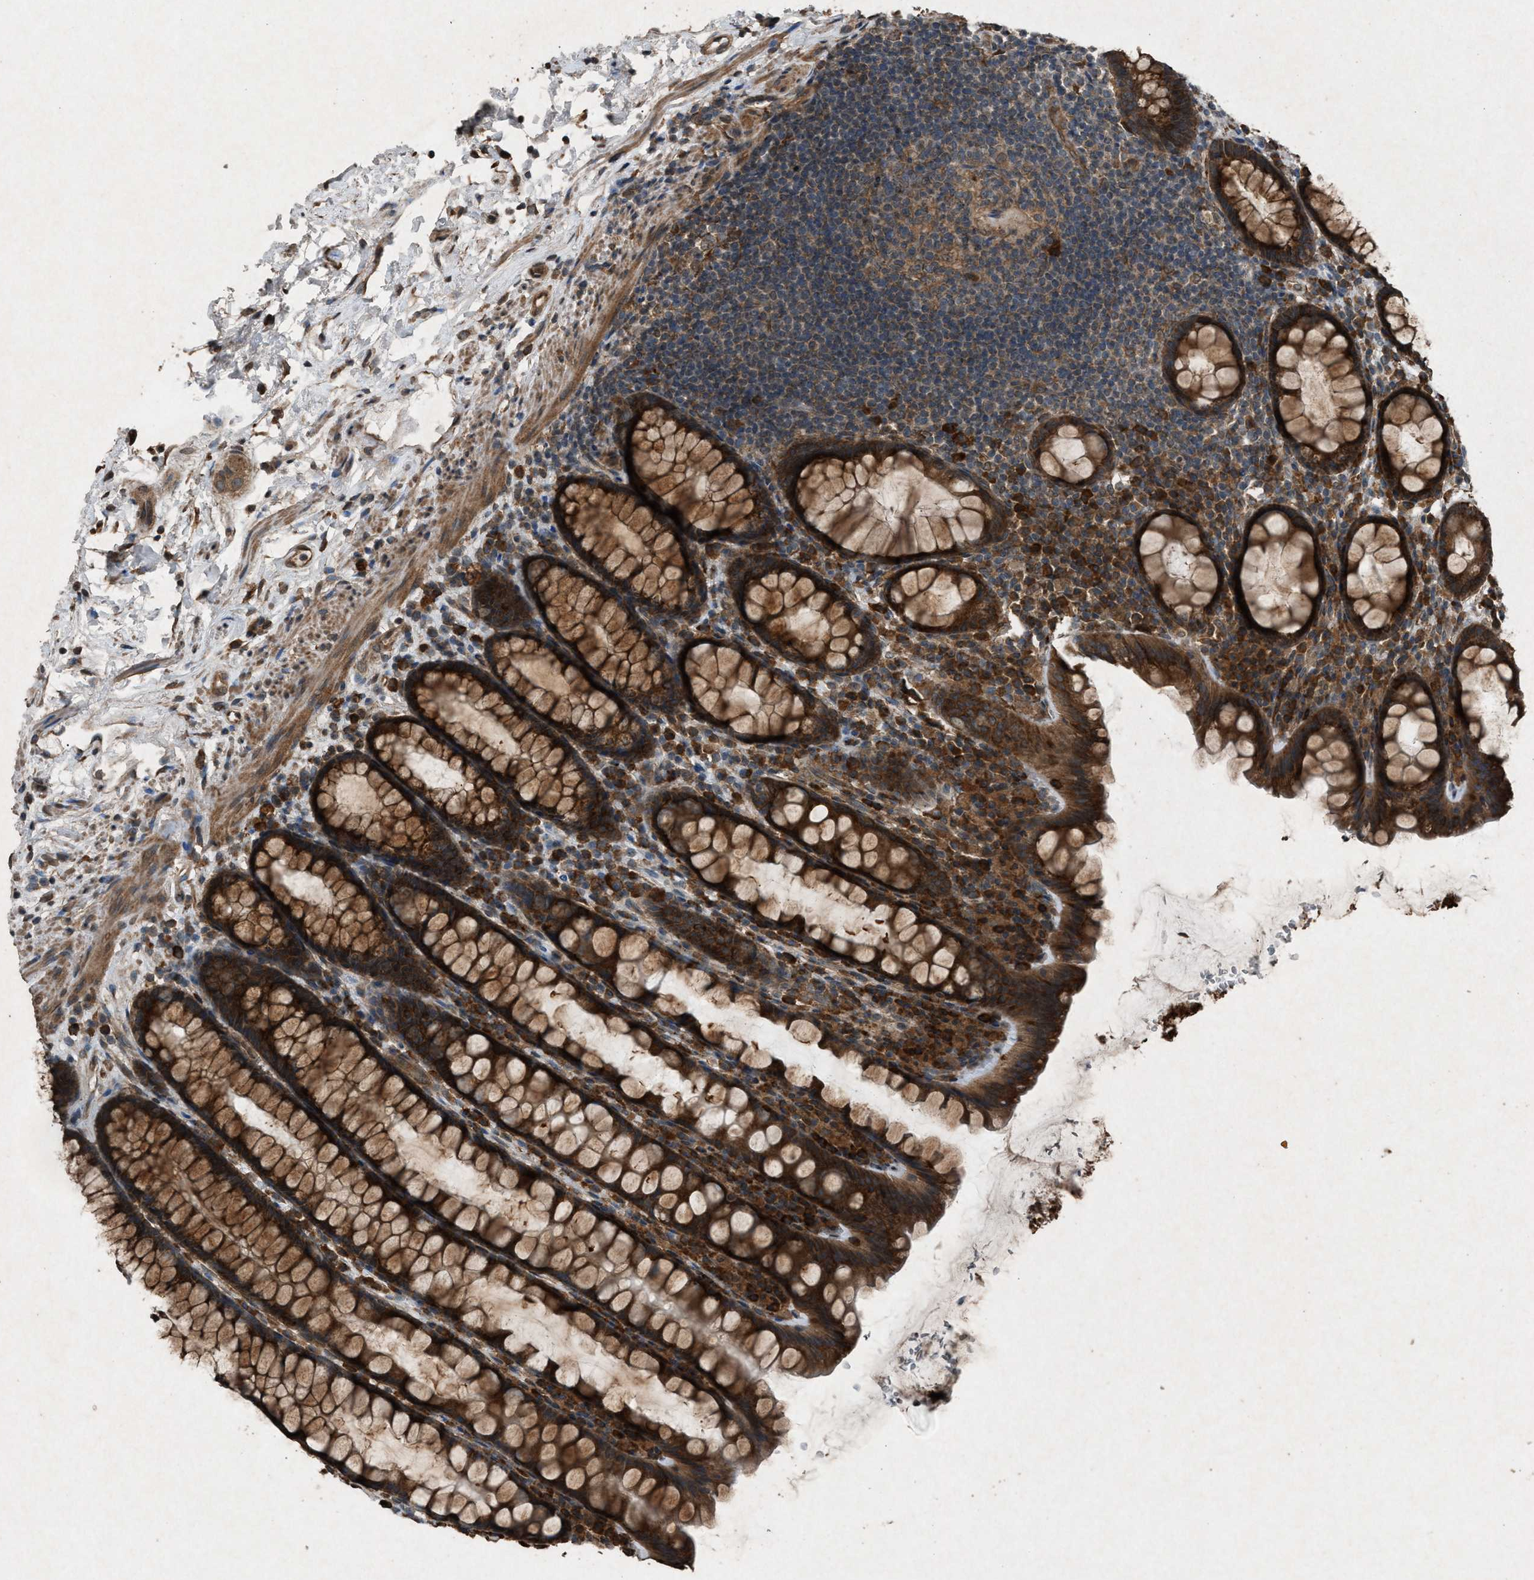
{"staining": {"intensity": "strong", "quantity": ">75%", "location": "cytoplasmic/membranous"}, "tissue": "rectum", "cell_type": "Glandular cells", "image_type": "normal", "snomed": [{"axis": "morphology", "description": "Normal tissue, NOS"}, {"axis": "topography", "description": "Rectum"}], "caption": "The micrograph demonstrates immunohistochemical staining of unremarkable rectum. There is strong cytoplasmic/membranous staining is seen in approximately >75% of glandular cells. (DAB (3,3'-diaminobenzidine) IHC, brown staining for protein, blue staining for nuclei).", "gene": "CALR", "patient": {"sex": "male", "age": 92}}